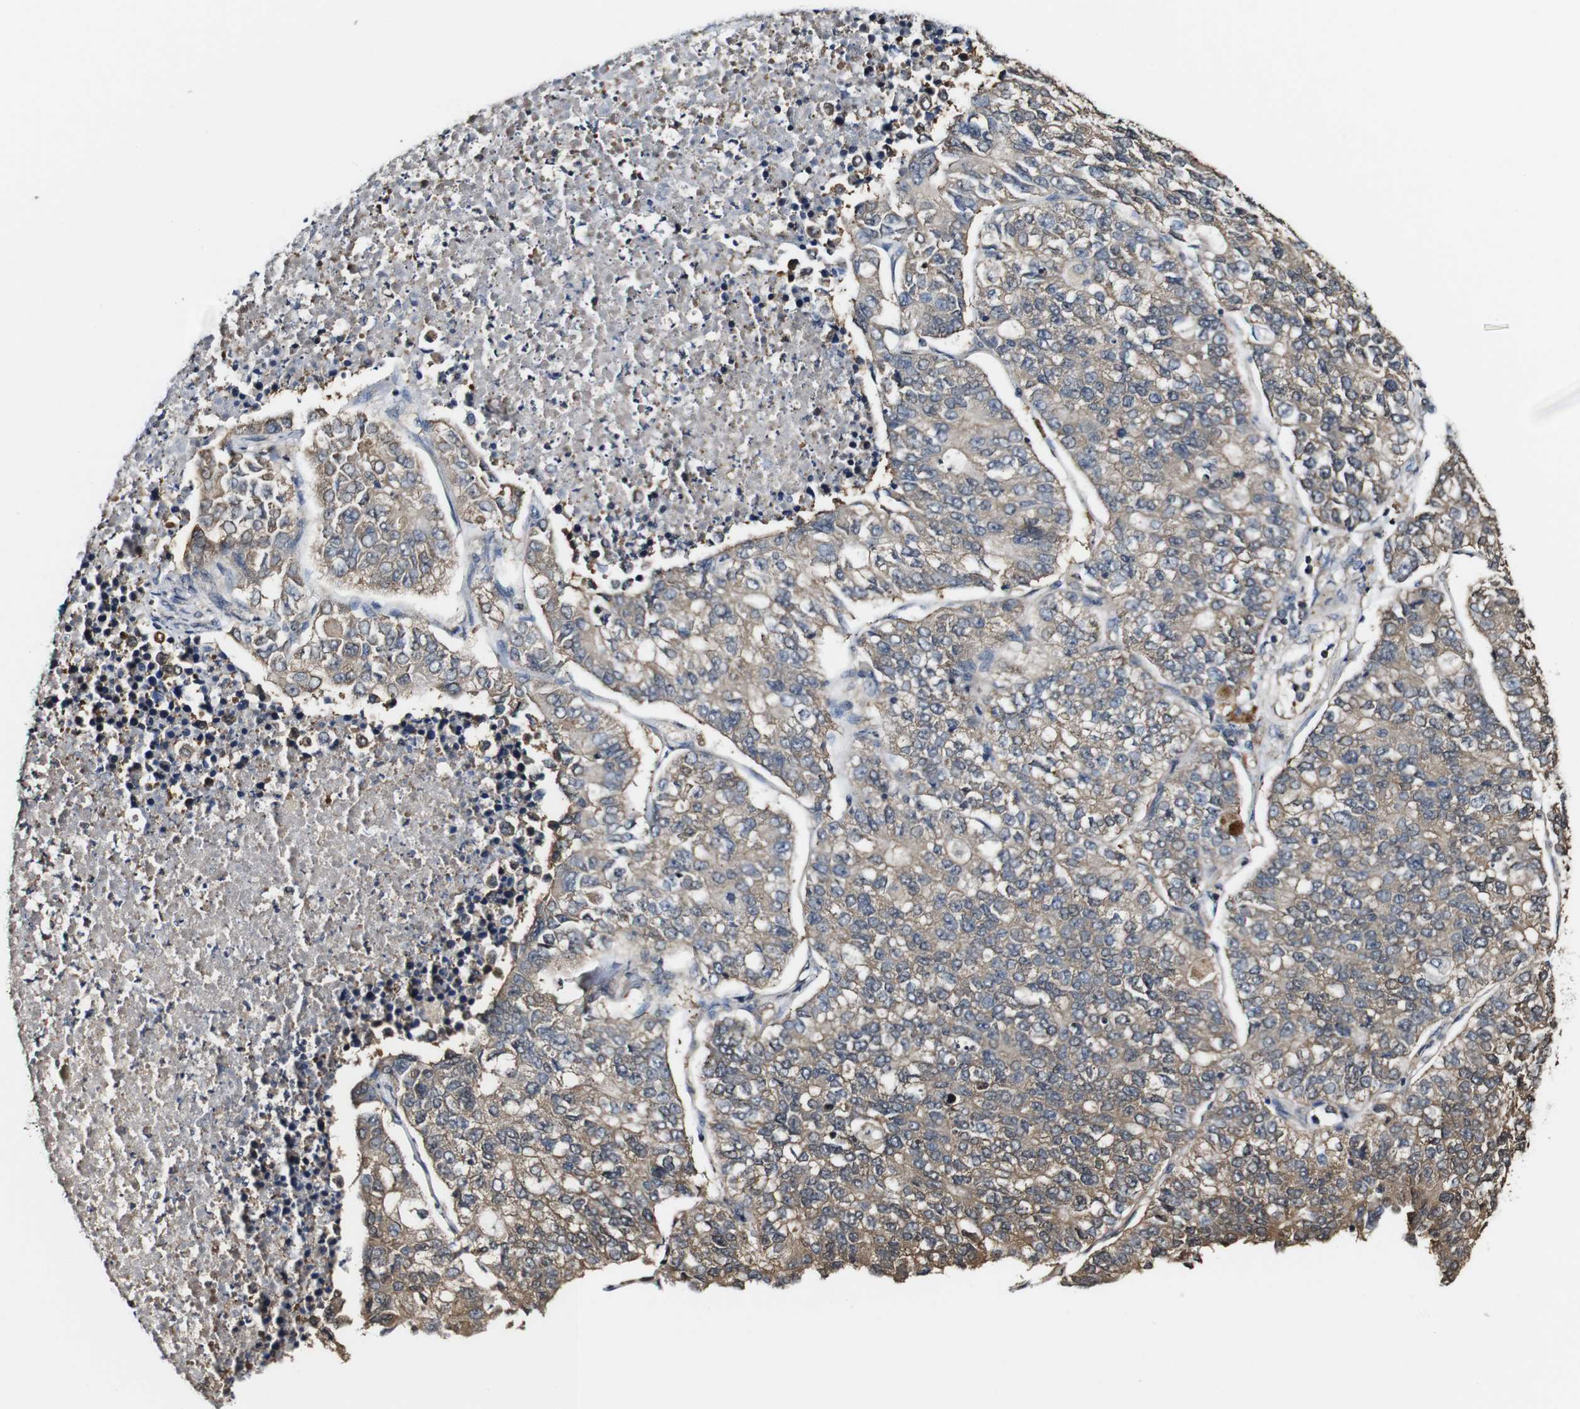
{"staining": {"intensity": "weak", "quantity": ">75%", "location": "cytoplasmic/membranous"}, "tissue": "lung cancer", "cell_type": "Tumor cells", "image_type": "cancer", "snomed": [{"axis": "morphology", "description": "Adenocarcinoma, NOS"}, {"axis": "topography", "description": "Lung"}], "caption": "Tumor cells demonstrate low levels of weak cytoplasmic/membranous staining in about >75% of cells in human adenocarcinoma (lung). The protein of interest is shown in brown color, while the nuclei are stained blue.", "gene": "PTPRR", "patient": {"sex": "male", "age": 49}}